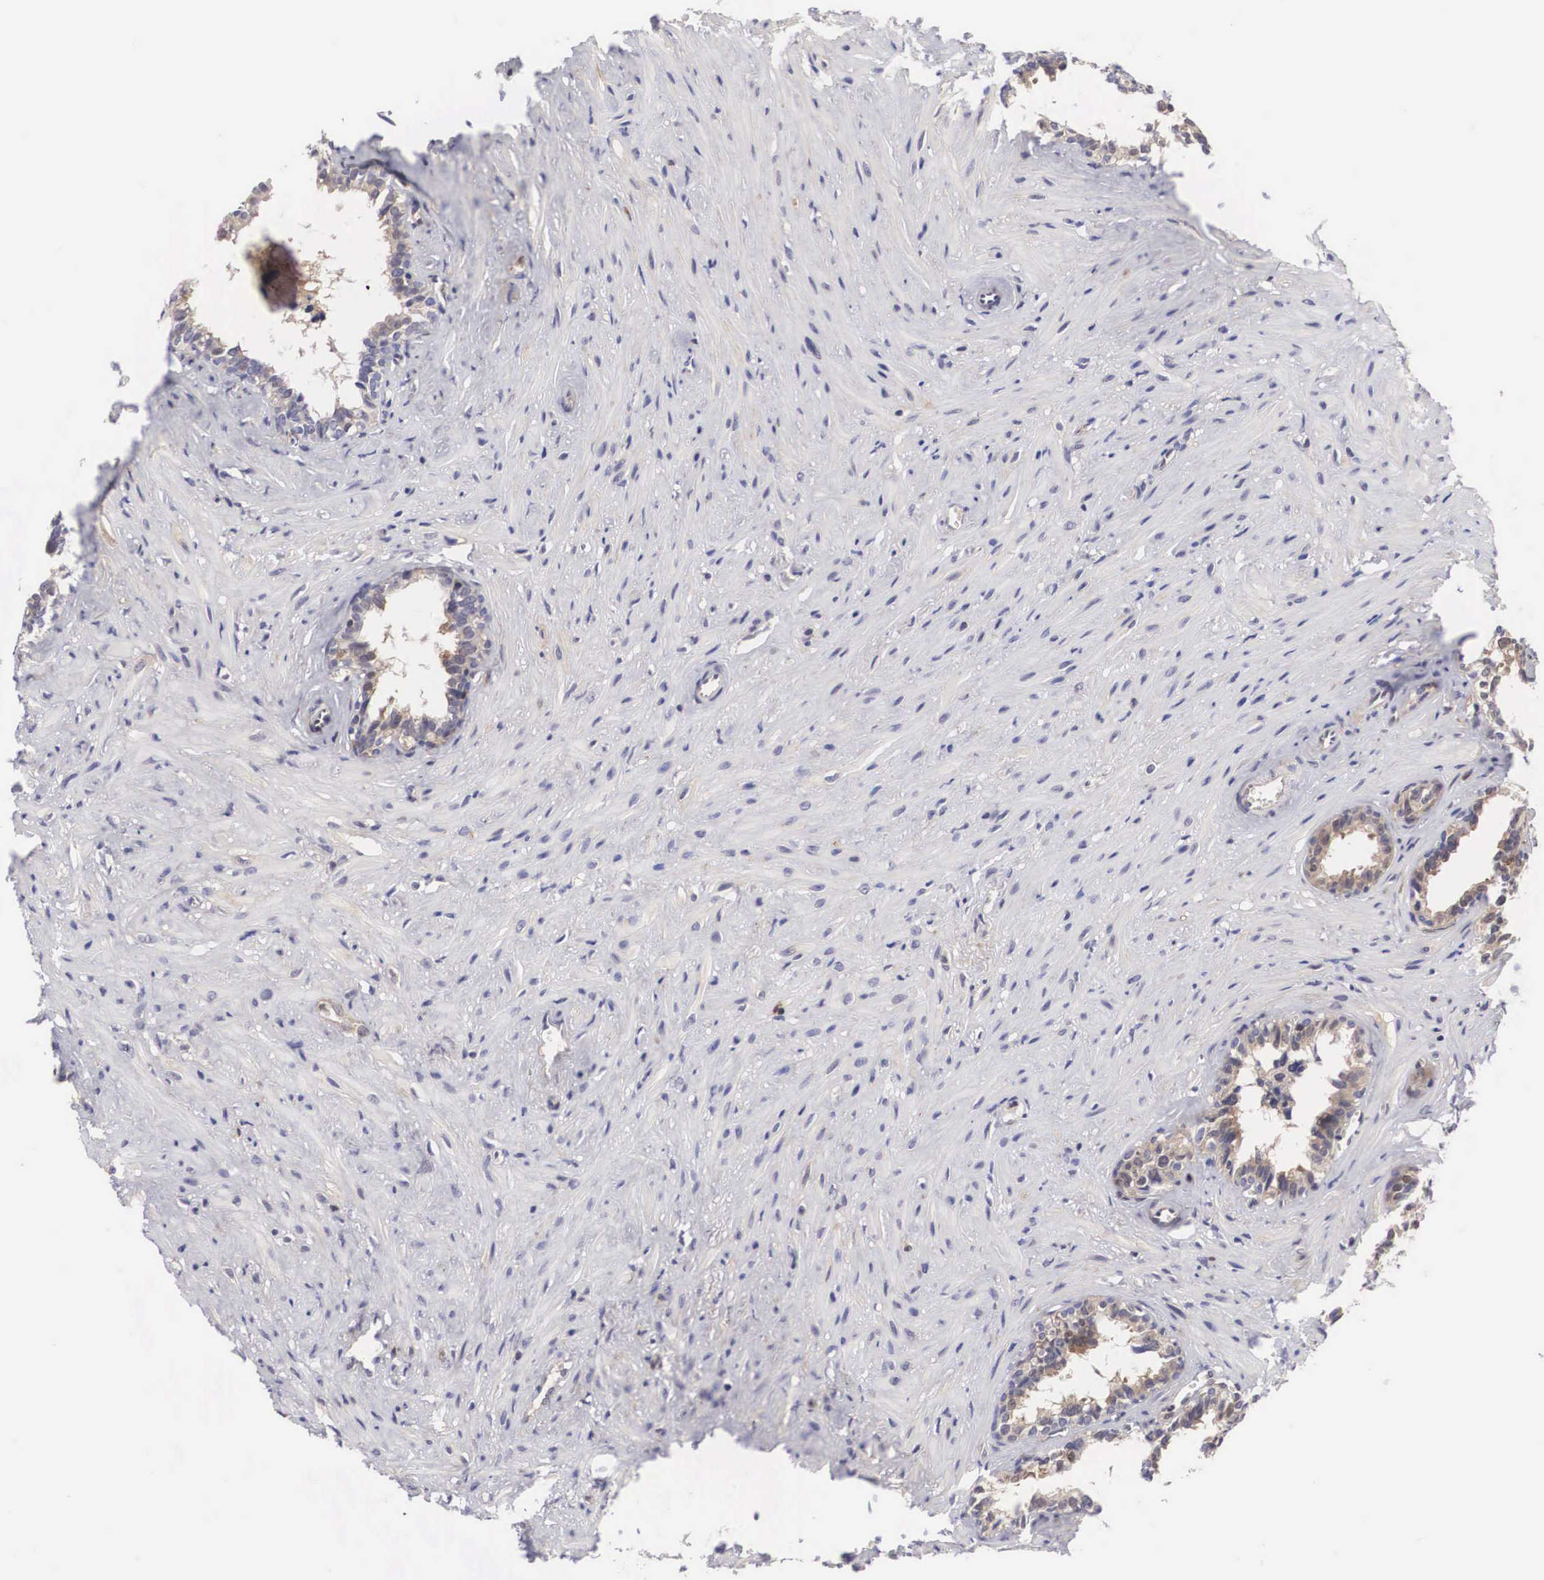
{"staining": {"intensity": "moderate", "quantity": "25%-75%", "location": "cytoplasmic/membranous,nuclear"}, "tissue": "seminal vesicle", "cell_type": "Glandular cells", "image_type": "normal", "snomed": [{"axis": "morphology", "description": "Normal tissue, NOS"}, {"axis": "topography", "description": "Seminal veicle"}], "caption": "Brown immunohistochemical staining in unremarkable seminal vesicle reveals moderate cytoplasmic/membranous,nuclear positivity in about 25%-75% of glandular cells.", "gene": "ADSL", "patient": {"sex": "male", "age": 60}}